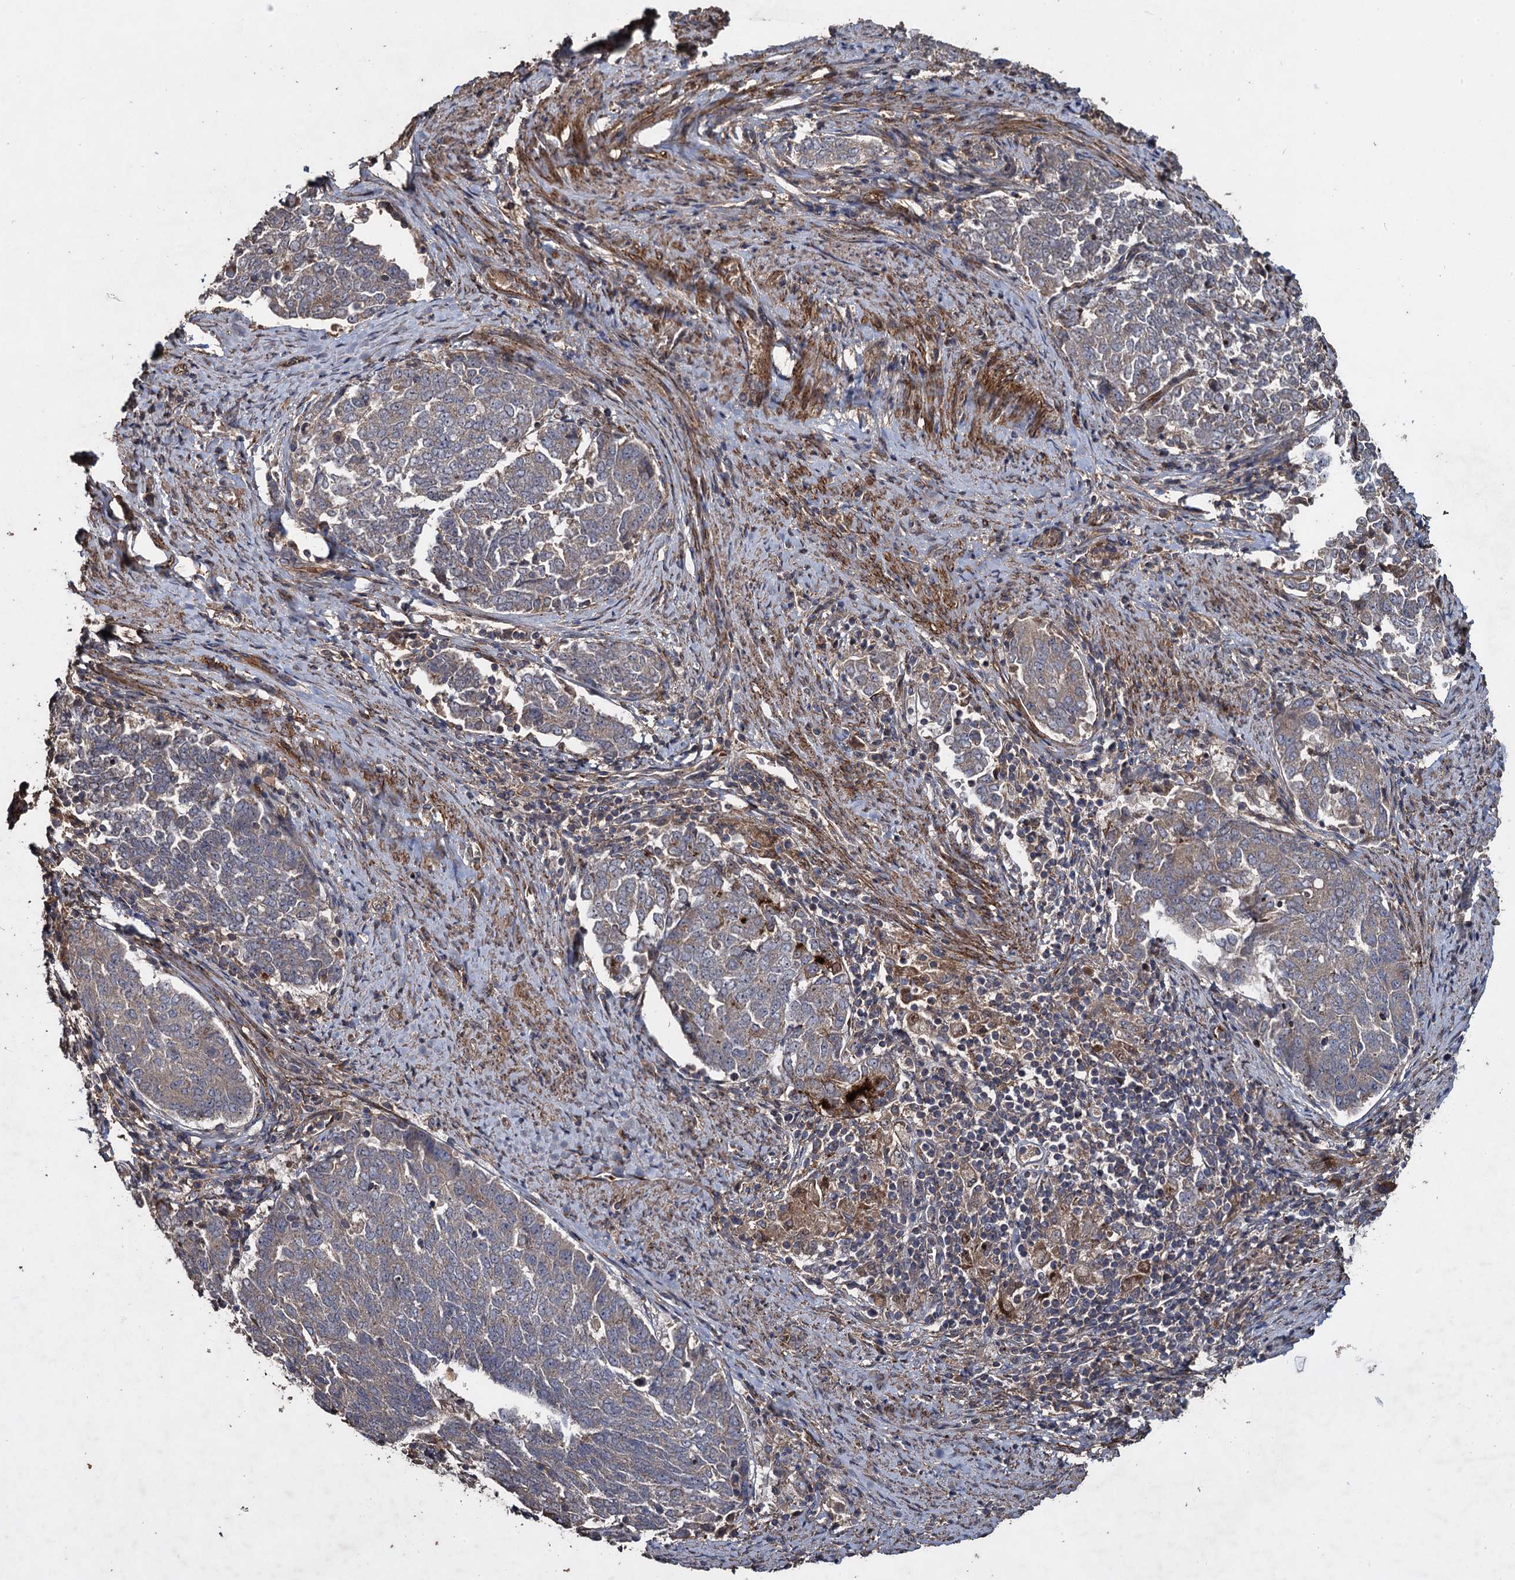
{"staining": {"intensity": "weak", "quantity": "<25%", "location": "cytoplasmic/membranous"}, "tissue": "endometrial cancer", "cell_type": "Tumor cells", "image_type": "cancer", "snomed": [{"axis": "morphology", "description": "Adenocarcinoma, NOS"}, {"axis": "topography", "description": "Endometrium"}], "caption": "Tumor cells are negative for brown protein staining in adenocarcinoma (endometrial).", "gene": "TXNDC11", "patient": {"sex": "female", "age": 80}}